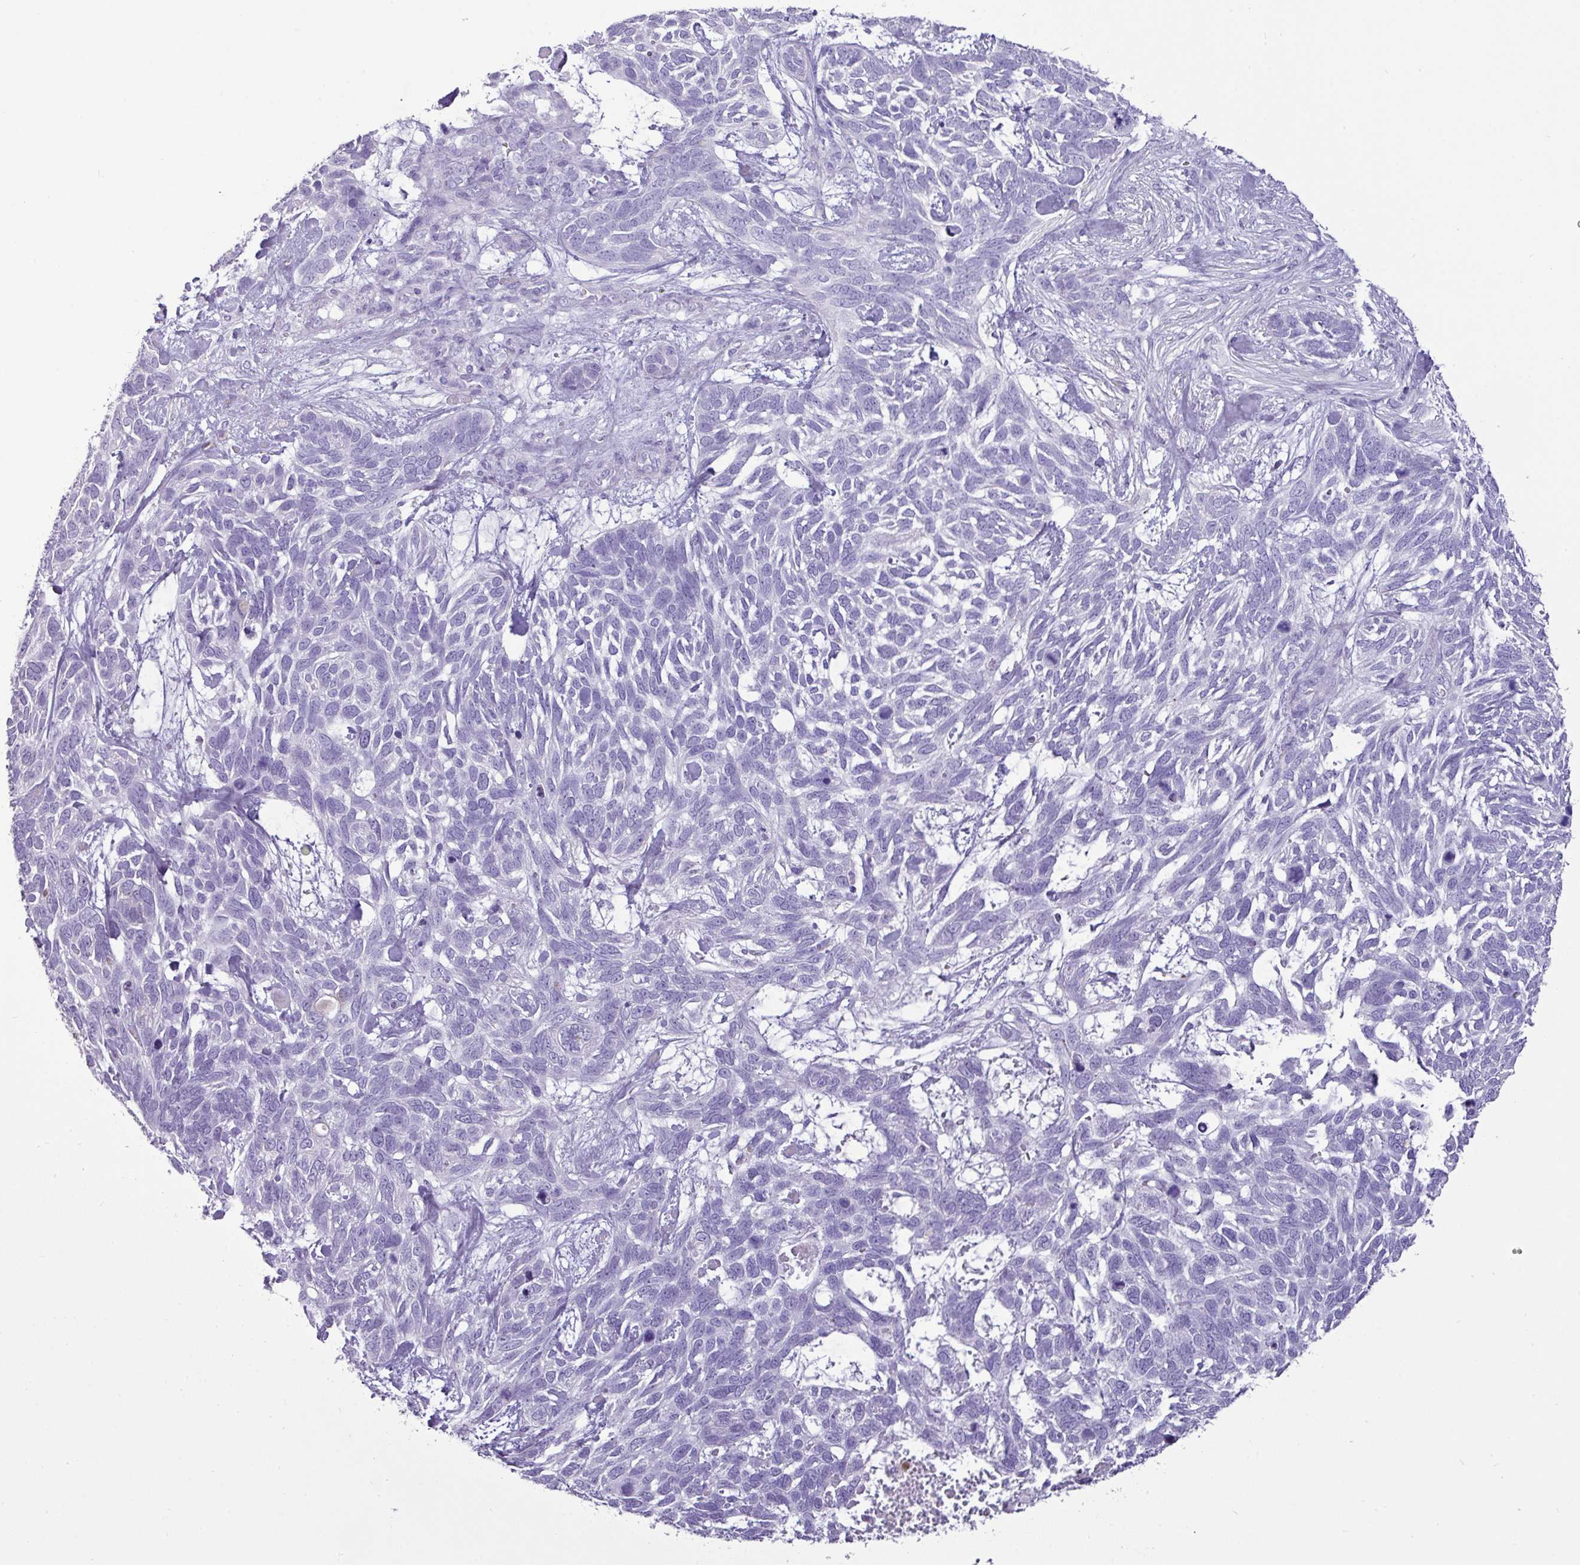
{"staining": {"intensity": "negative", "quantity": "none", "location": "none"}, "tissue": "skin cancer", "cell_type": "Tumor cells", "image_type": "cancer", "snomed": [{"axis": "morphology", "description": "Basal cell carcinoma"}, {"axis": "topography", "description": "Skin"}], "caption": "The photomicrograph demonstrates no significant staining in tumor cells of skin basal cell carcinoma.", "gene": "GSTA3", "patient": {"sex": "male", "age": 88}}